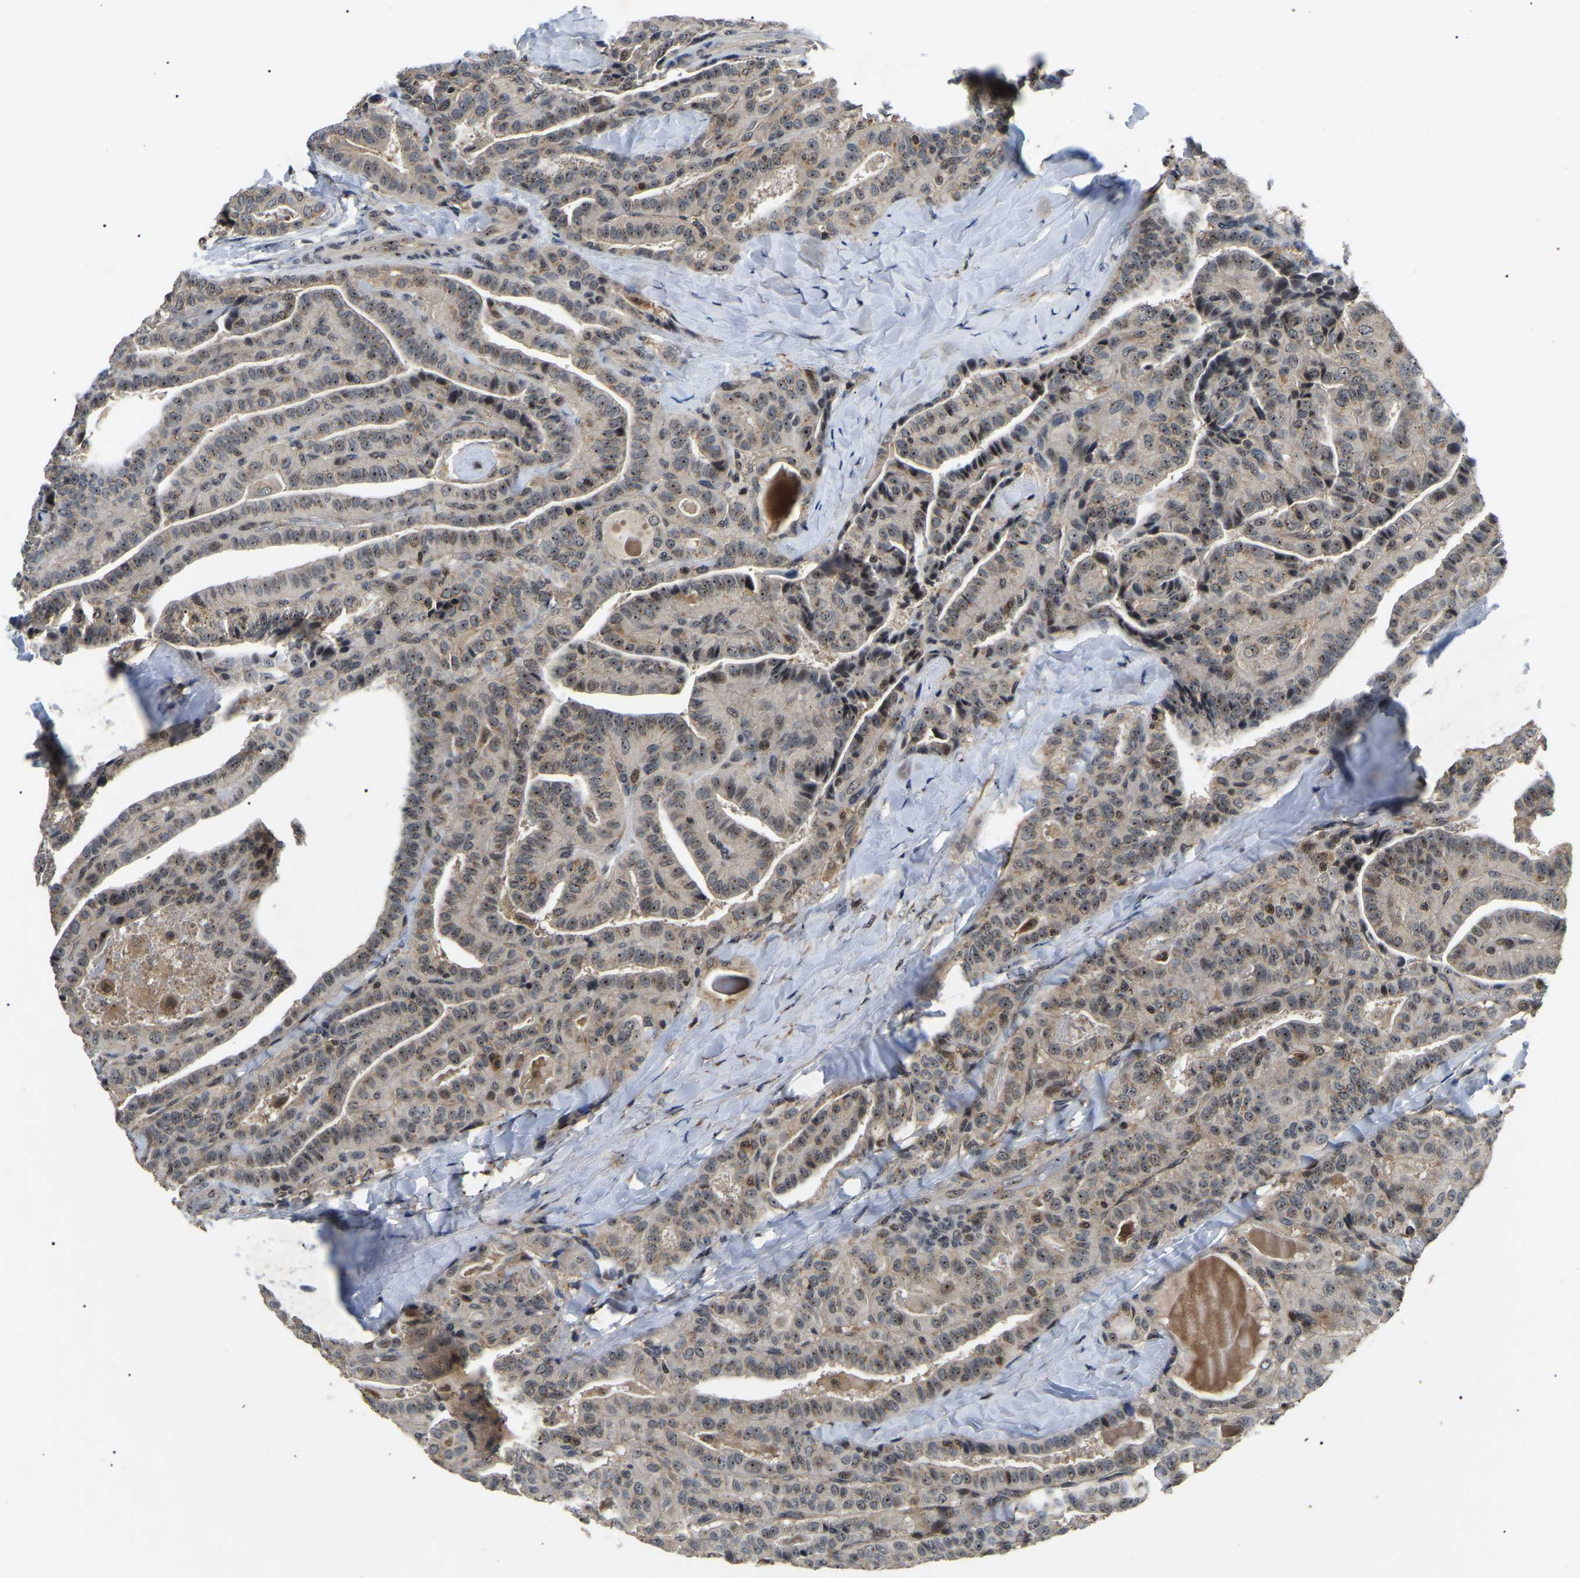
{"staining": {"intensity": "moderate", "quantity": ">75%", "location": "nuclear"}, "tissue": "thyroid cancer", "cell_type": "Tumor cells", "image_type": "cancer", "snomed": [{"axis": "morphology", "description": "Papillary adenocarcinoma, NOS"}, {"axis": "topography", "description": "Thyroid gland"}], "caption": "A histopathology image of human papillary adenocarcinoma (thyroid) stained for a protein exhibits moderate nuclear brown staining in tumor cells.", "gene": "RBM28", "patient": {"sex": "male", "age": 77}}